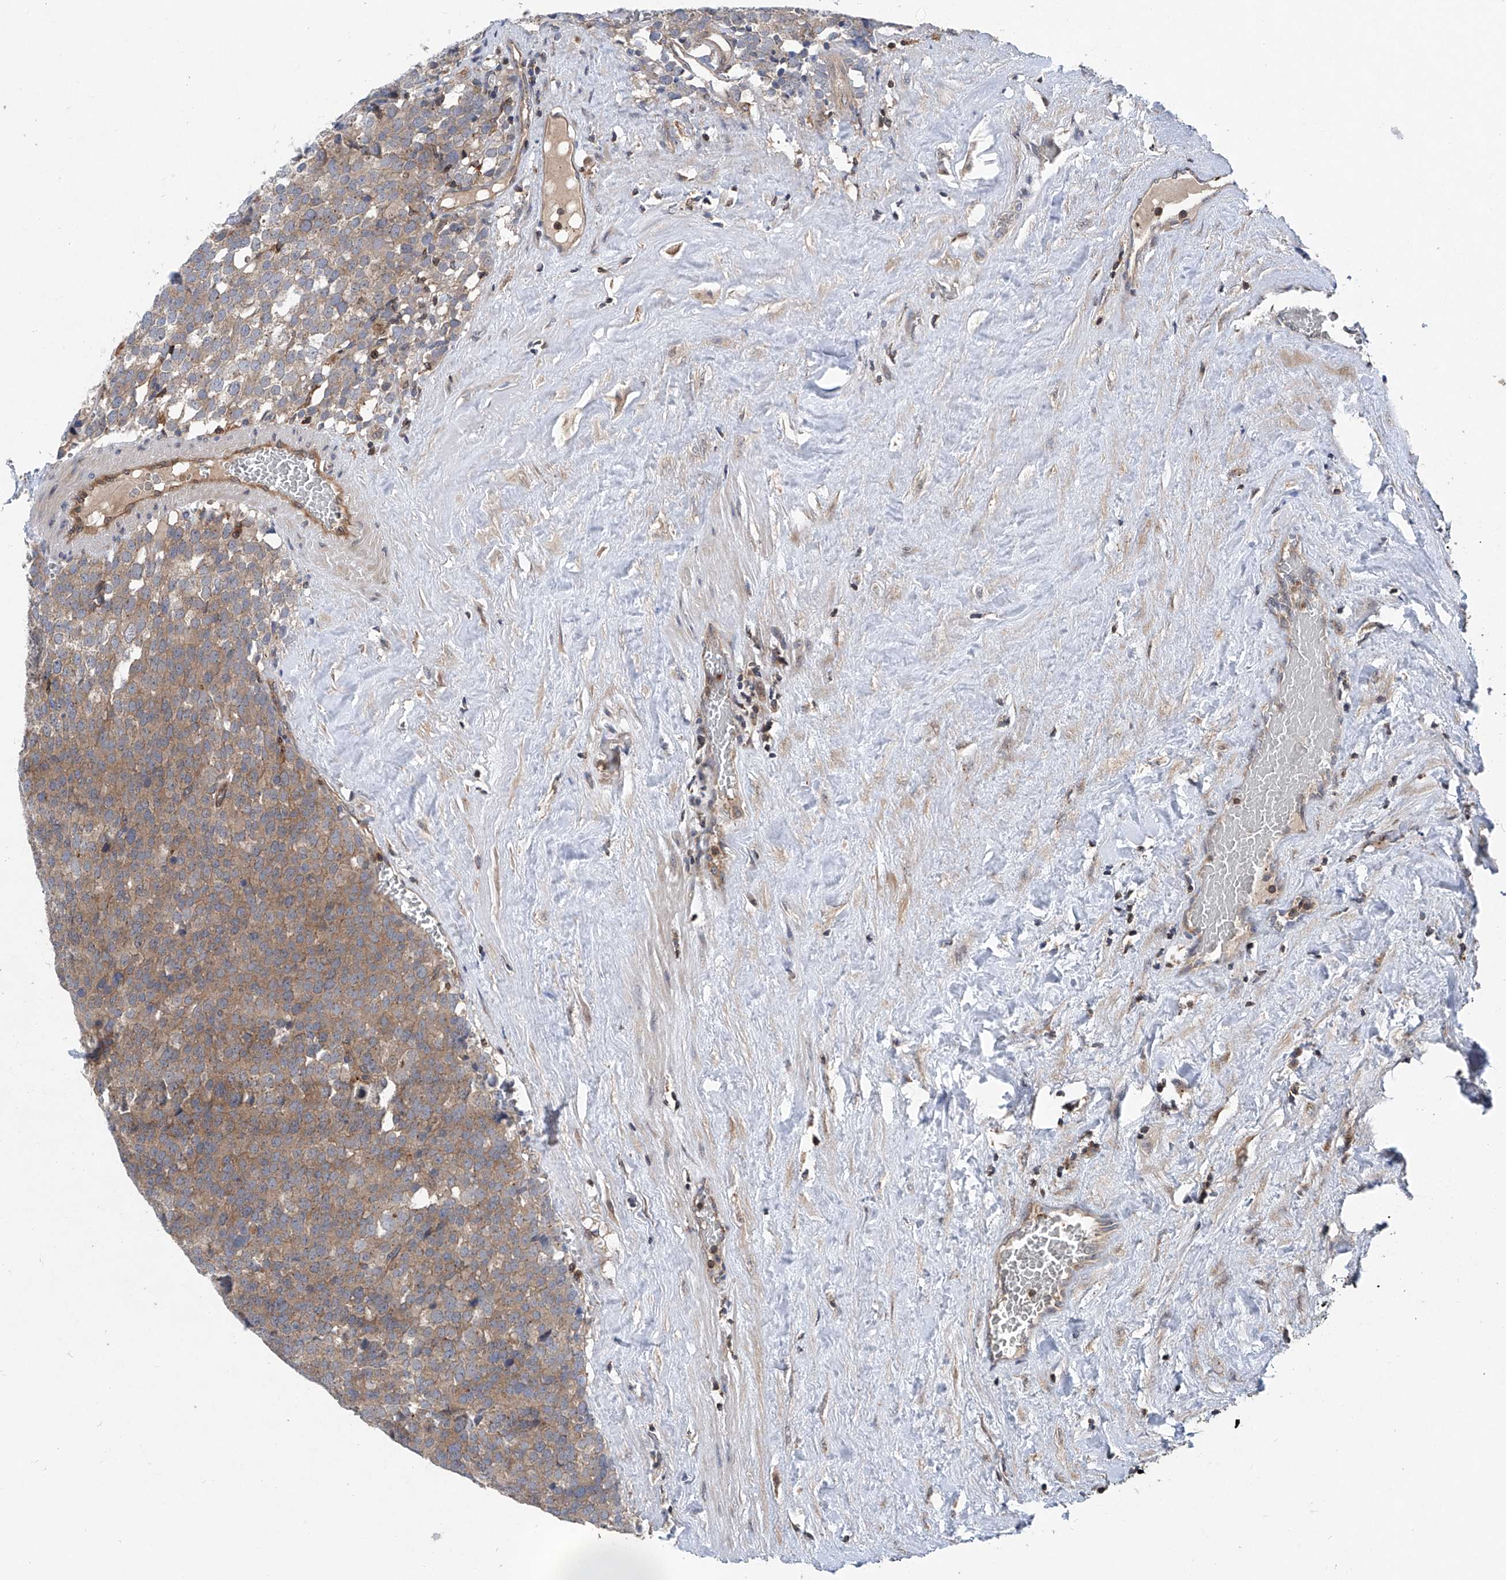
{"staining": {"intensity": "moderate", "quantity": ">75%", "location": "cytoplasmic/membranous"}, "tissue": "testis cancer", "cell_type": "Tumor cells", "image_type": "cancer", "snomed": [{"axis": "morphology", "description": "Seminoma, NOS"}, {"axis": "topography", "description": "Testis"}], "caption": "Testis seminoma tissue reveals moderate cytoplasmic/membranous expression in approximately >75% of tumor cells, visualized by immunohistochemistry.", "gene": "TRIM38", "patient": {"sex": "male", "age": 71}}